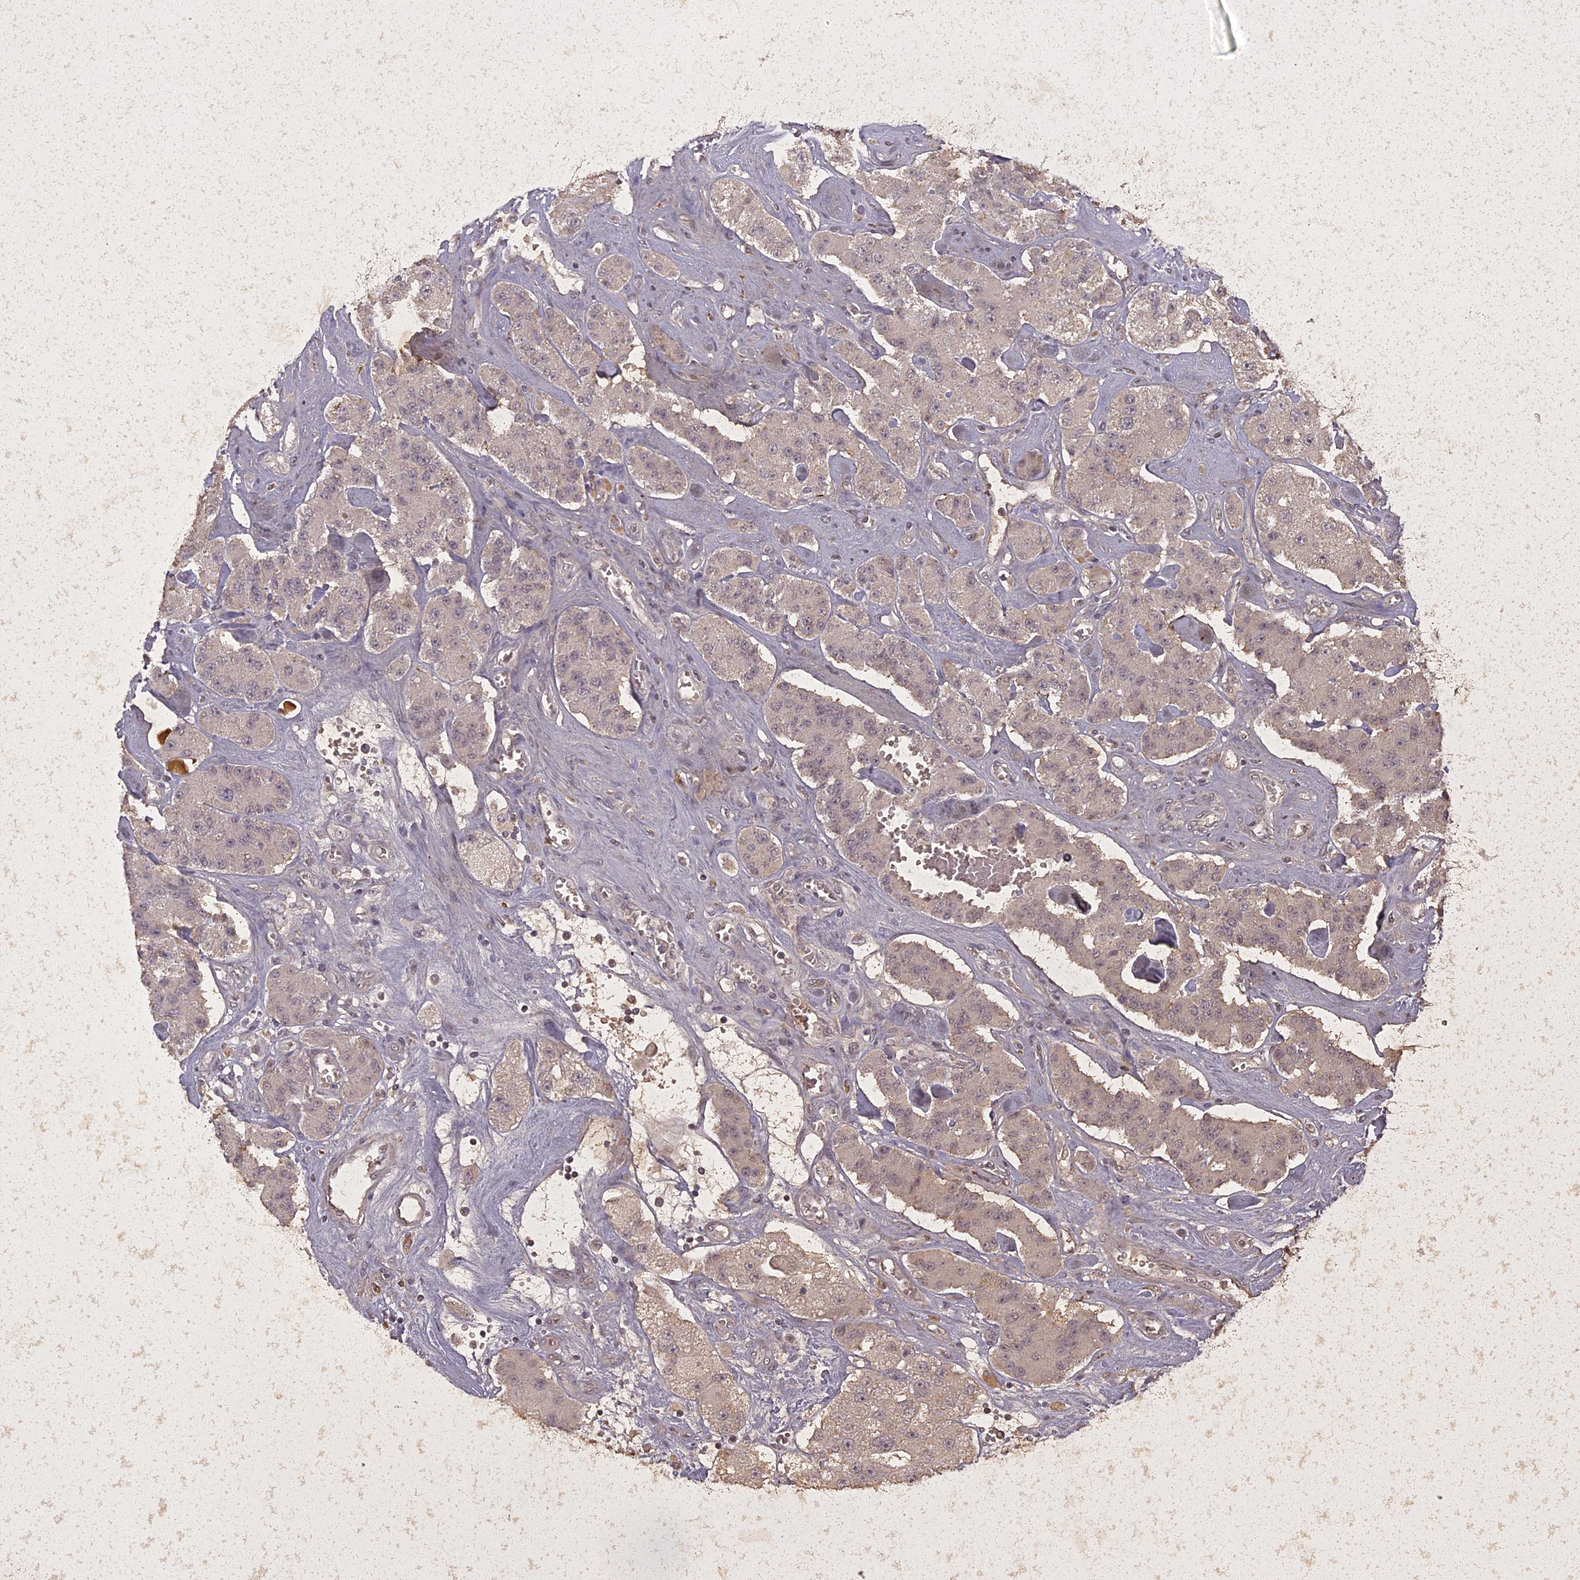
{"staining": {"intensity": "negative", "quantity": "none", "location": "none"}, "tissue": "carcinoid", "cell_type": "Tumor cells", "image_type": "cancer", "snomed": [{"axis": "morphology", "description": "Carcinoid, malignant, NOS"}, {"axis": "topography", "description": "Pancreas"}], "caption": "Tumor cells show no significant protein staining in carcinoid.", "gene": "LIN37", "patient": {"sex": "male", "age": 41}}